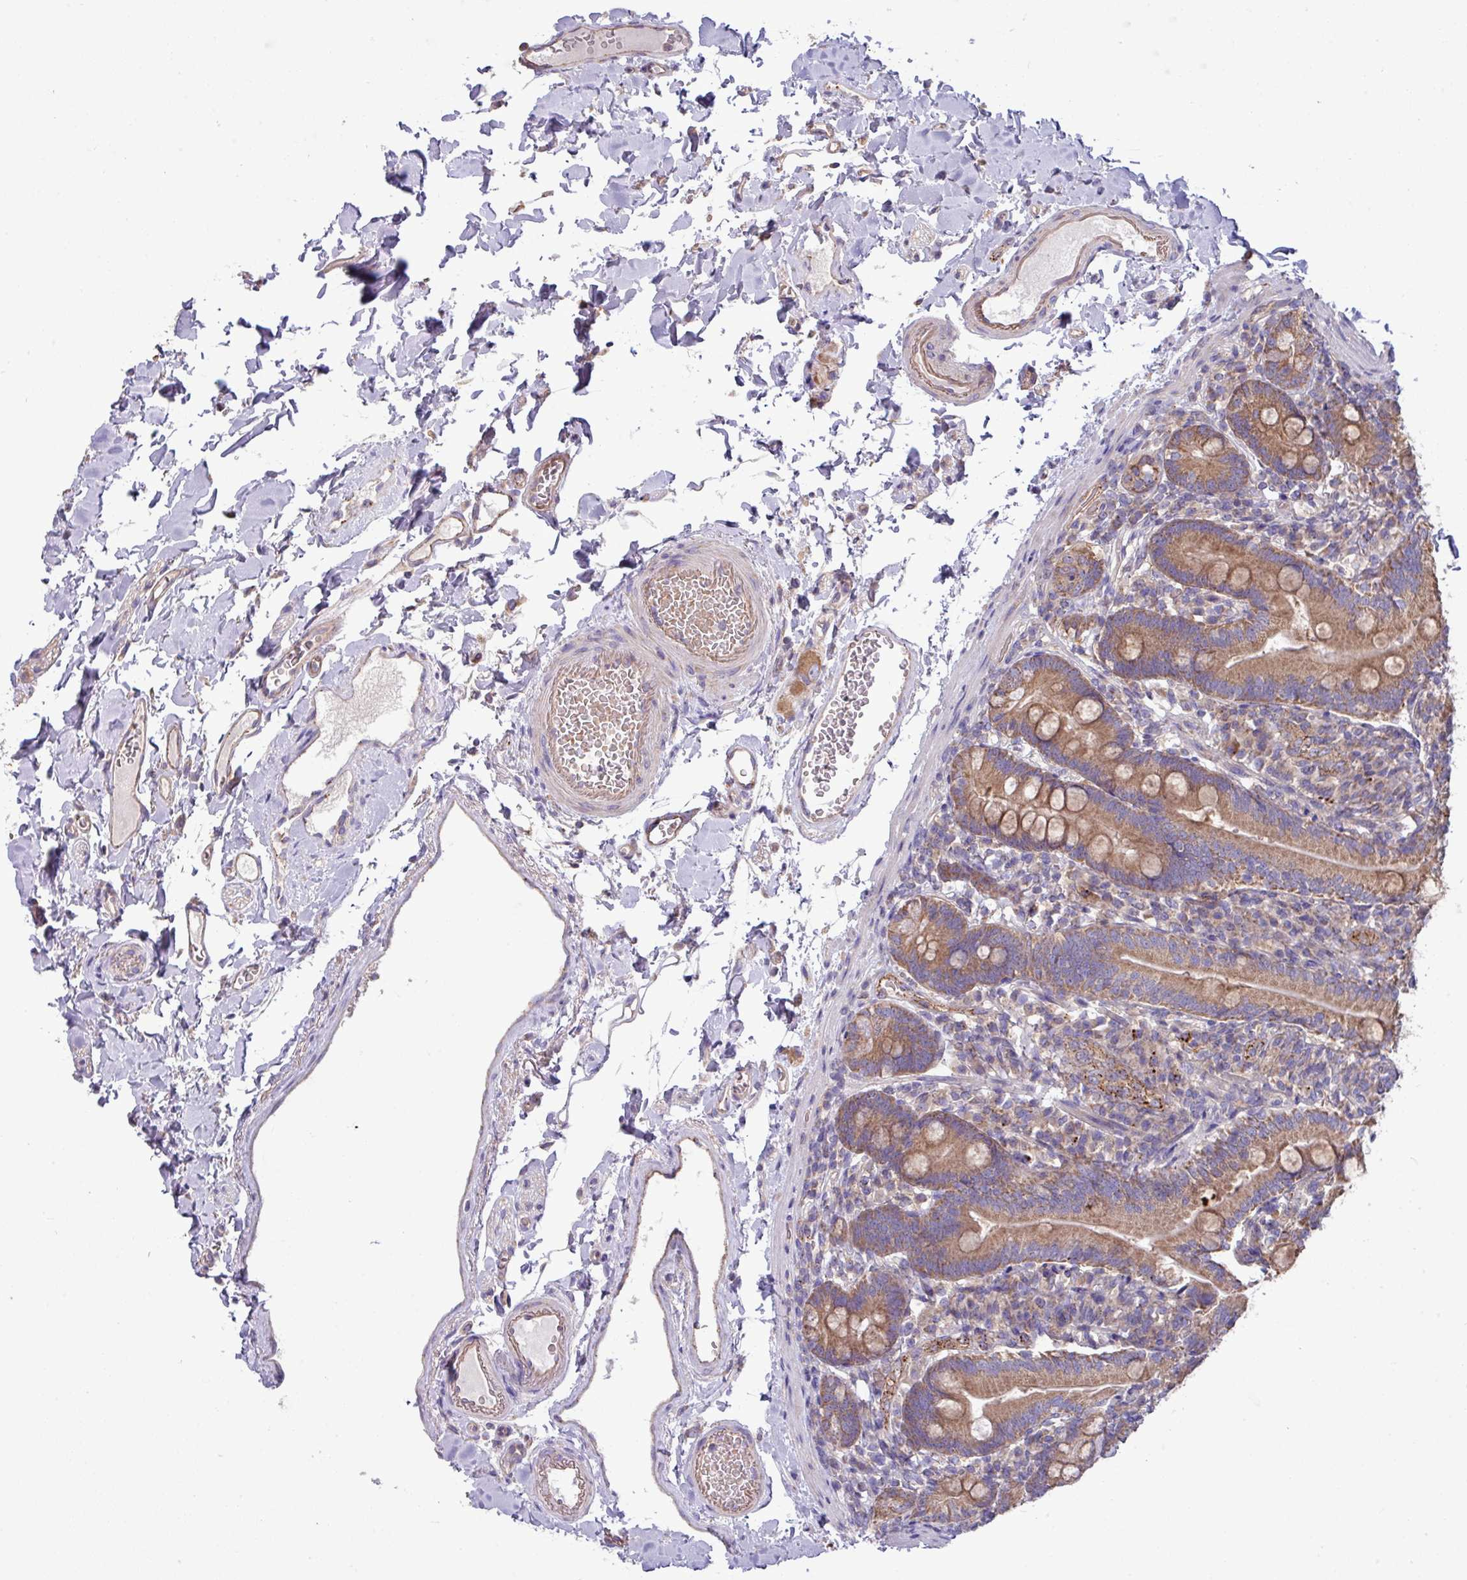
{"staining": {"intensity": "moderate", "quantity": ">75%", "location": "cytoplasmic/membranous"}, "tissue": "duodenum", "cell_type": "Glandular cells", "image_type": "normal", "snomed": [{"axis": "morphology", "description": "Normal tissue, NOS"}, {"axis": "topography", "description": "Duodenum"}], "caption": "Protein staining of normal duodenum reveals moderate cytoplasmic/membranous staining in about >75% of glandular cells.", "gene": "PPM1J", "patient": {"sex": "female", "age": 67}}